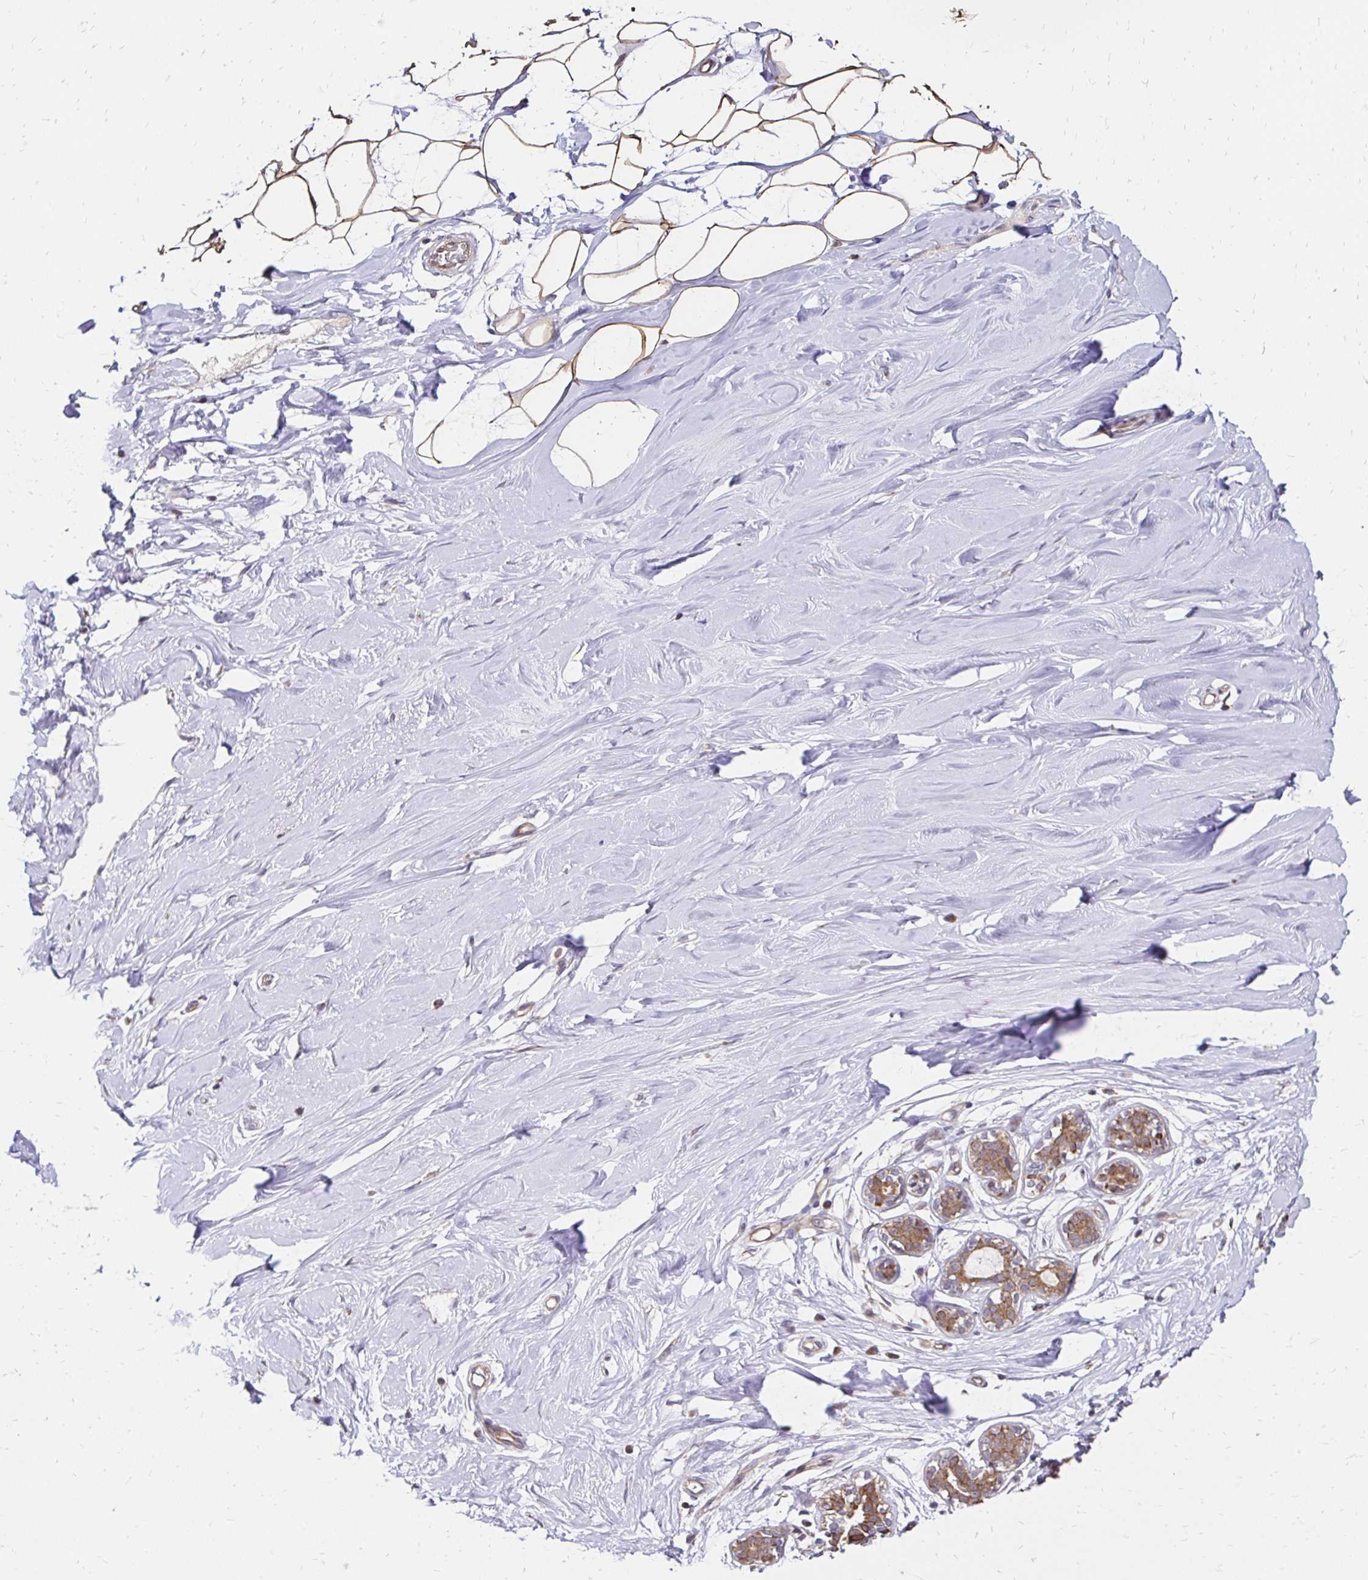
{"staining": {"intensity": "negative", "quantity": "none", "location": "none"}, "tissue": "breast", "cell_type": "Adipocytes", "image_type": "normal", "snomed": [{"axis": "morphology", "description": "Normal tissue, NOS"}, {"axis": "topography", "description": "Breast"}], "caption": "Immunohistochemistry image of unremarkable breast: breast stained with DAB (3,3'-diaminobenzidine) displays no significant protein positivity in adipocytes.", "gene": "ZW10", "patient": {"sex": "female", "age": 27}}